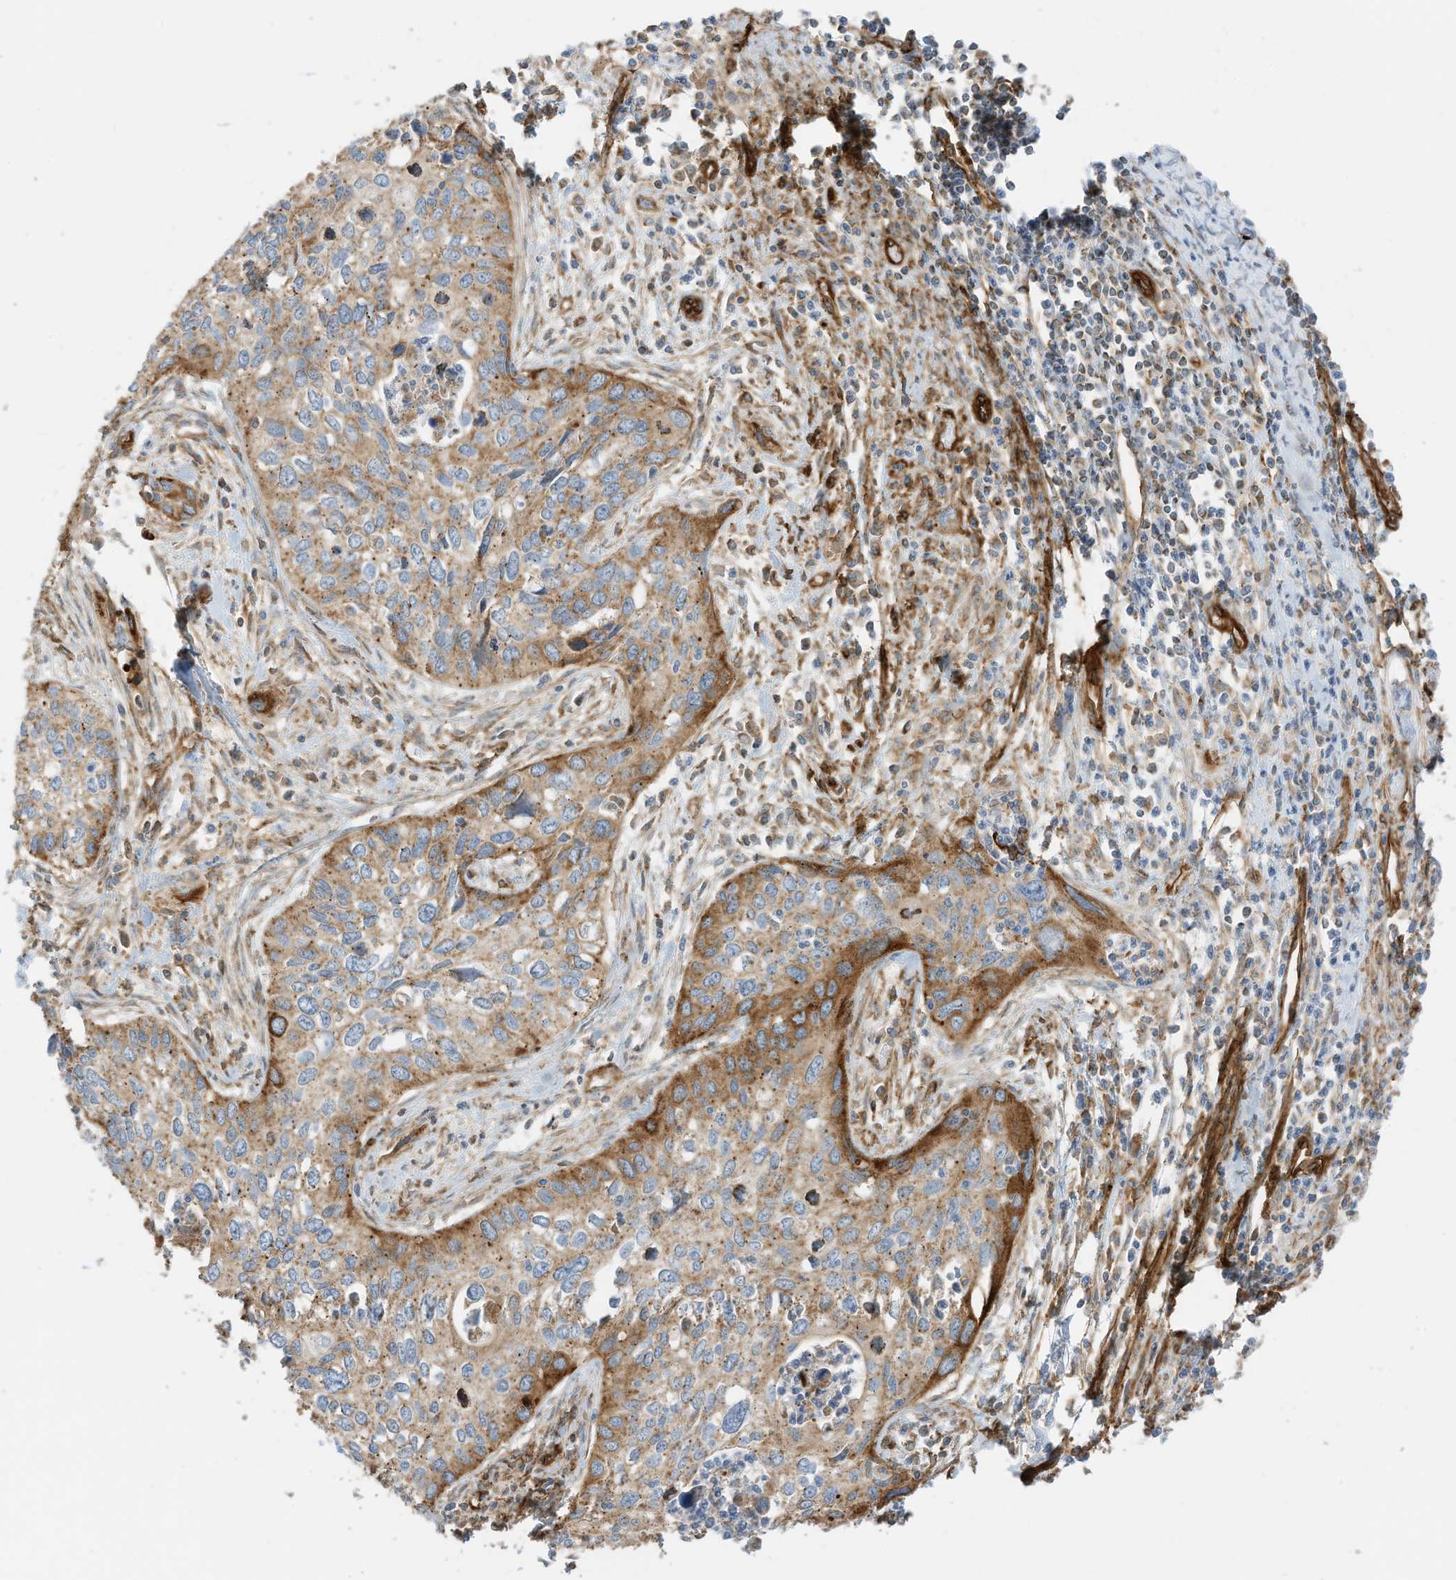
{"staining": {"intensity": "moderate", "quantity": "25%-75%", "location": "cytoplasmic/membranous"}, "tissue": "cervical cancer", "cell_type": "Tumor cells", "image_type": "cancer", "snomed": [{"axis": "morphology", "description": "Squamous cell carcinoma, NOS"}, {"axis": "topography", "description": "Cervix"}], "caption": "Cervical cancer was stained to show a protein in brown. There is medium levels of moderate cytoplasmic/membranous positivity in approximately 25%-75% of tumor cells. The staining is performed using DAB (3,3'-diaminobenzidine) brown chromogen to label protein expression. The nuclei are counter-stained blue using hematoxylin.", "gene": "ABCB7", "patient": {"sex": "female", "age": 55}}